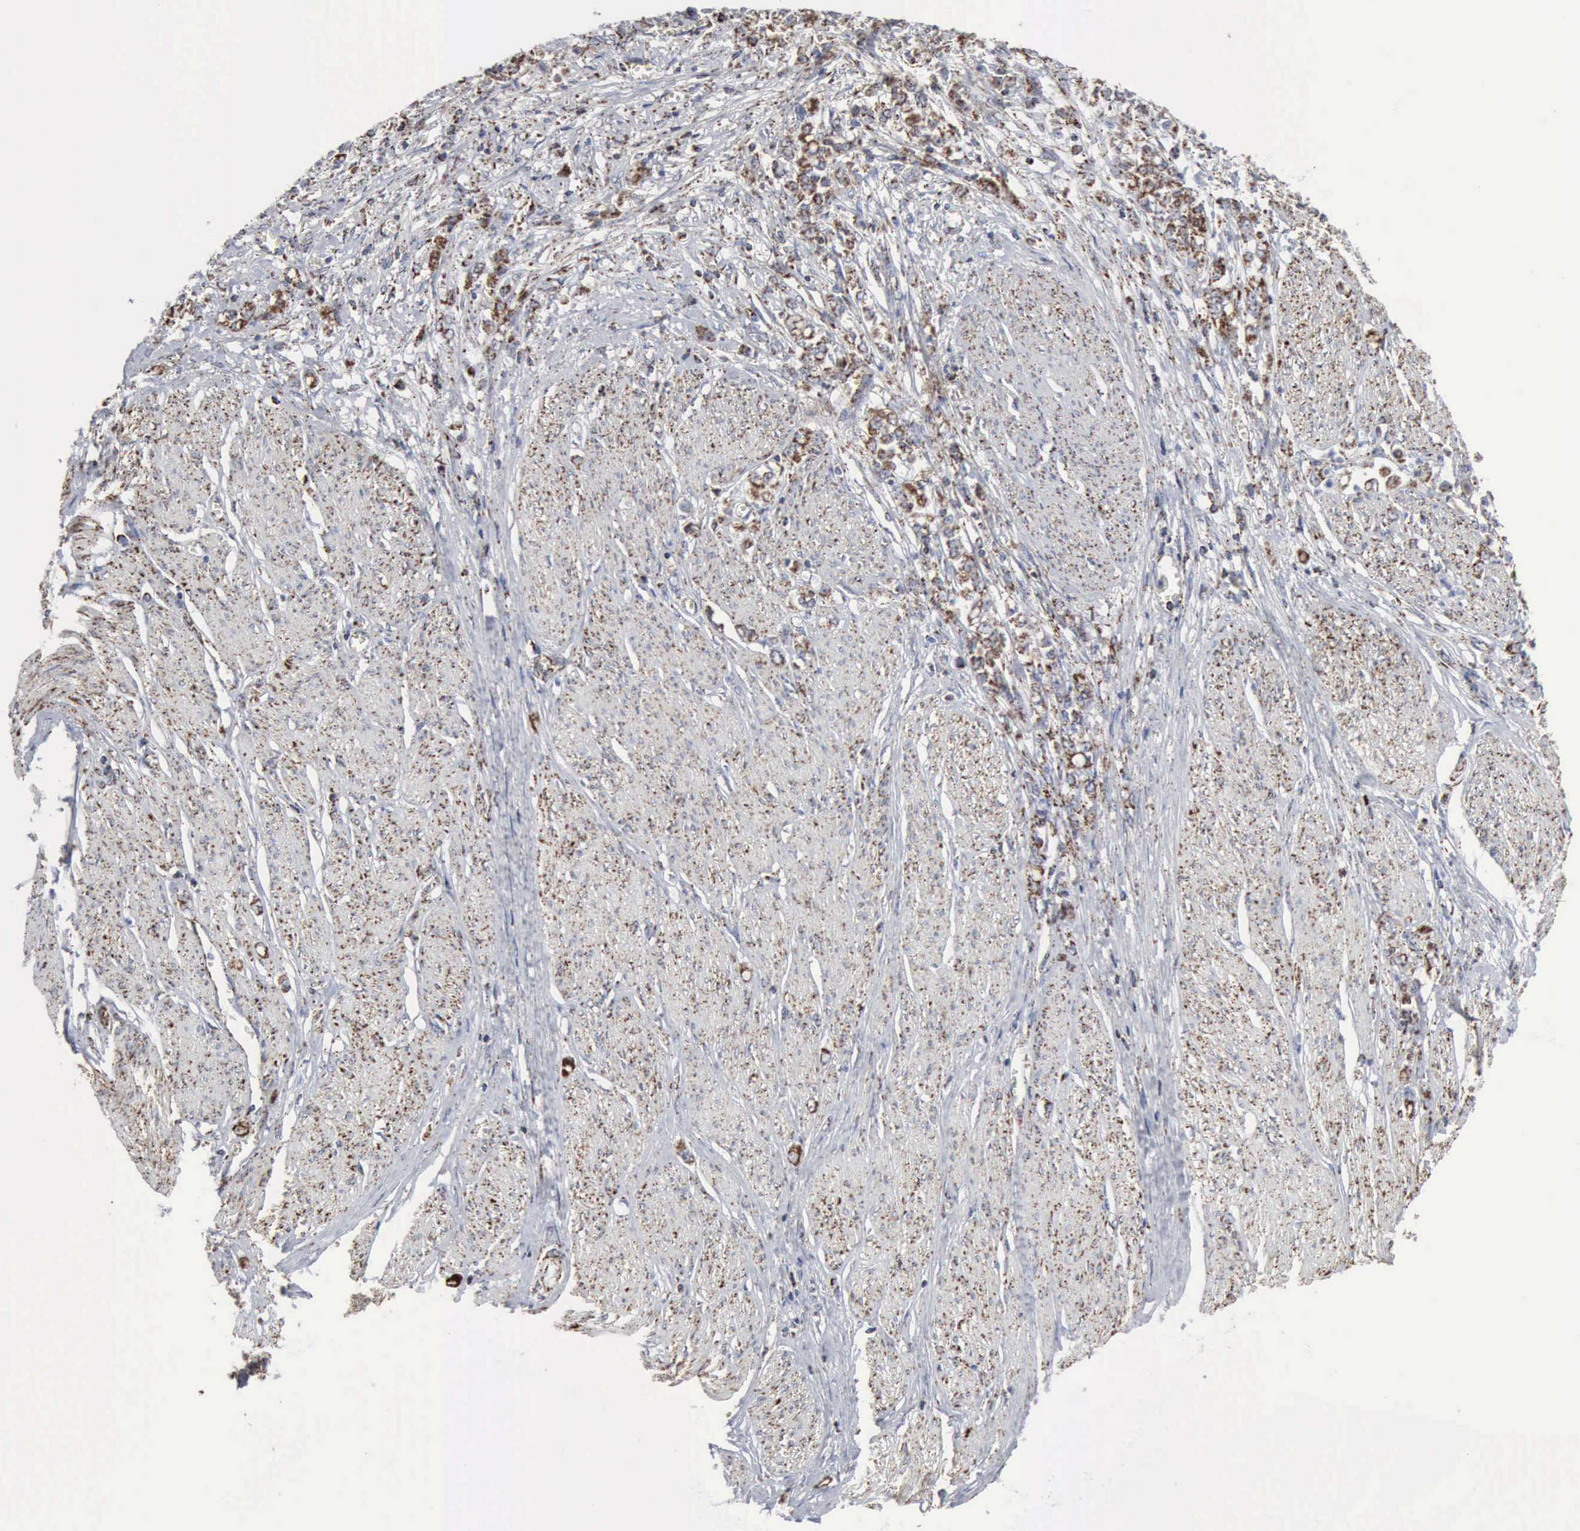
{"staining": {"intensity": "moderate", "quantity": ">75%", "location": "cytoplasmic/membranous"}, "tissue": "stomach cancer", "cell_type": "Tumor cells", "image_type": "cancer", "snomed": [{"axis": "morphology", "description": "Adenocarcinoma, NOS"}, {"axis": "topography", "description": "Stomach"}], "caption": "Protein expression analysis of stomach cancer exhibits moderate cytoplasmic/membranous positivity in about >75% of tumor cells.", "gene": "ACO2", "patient": {"sex": "male", "age": 72}}